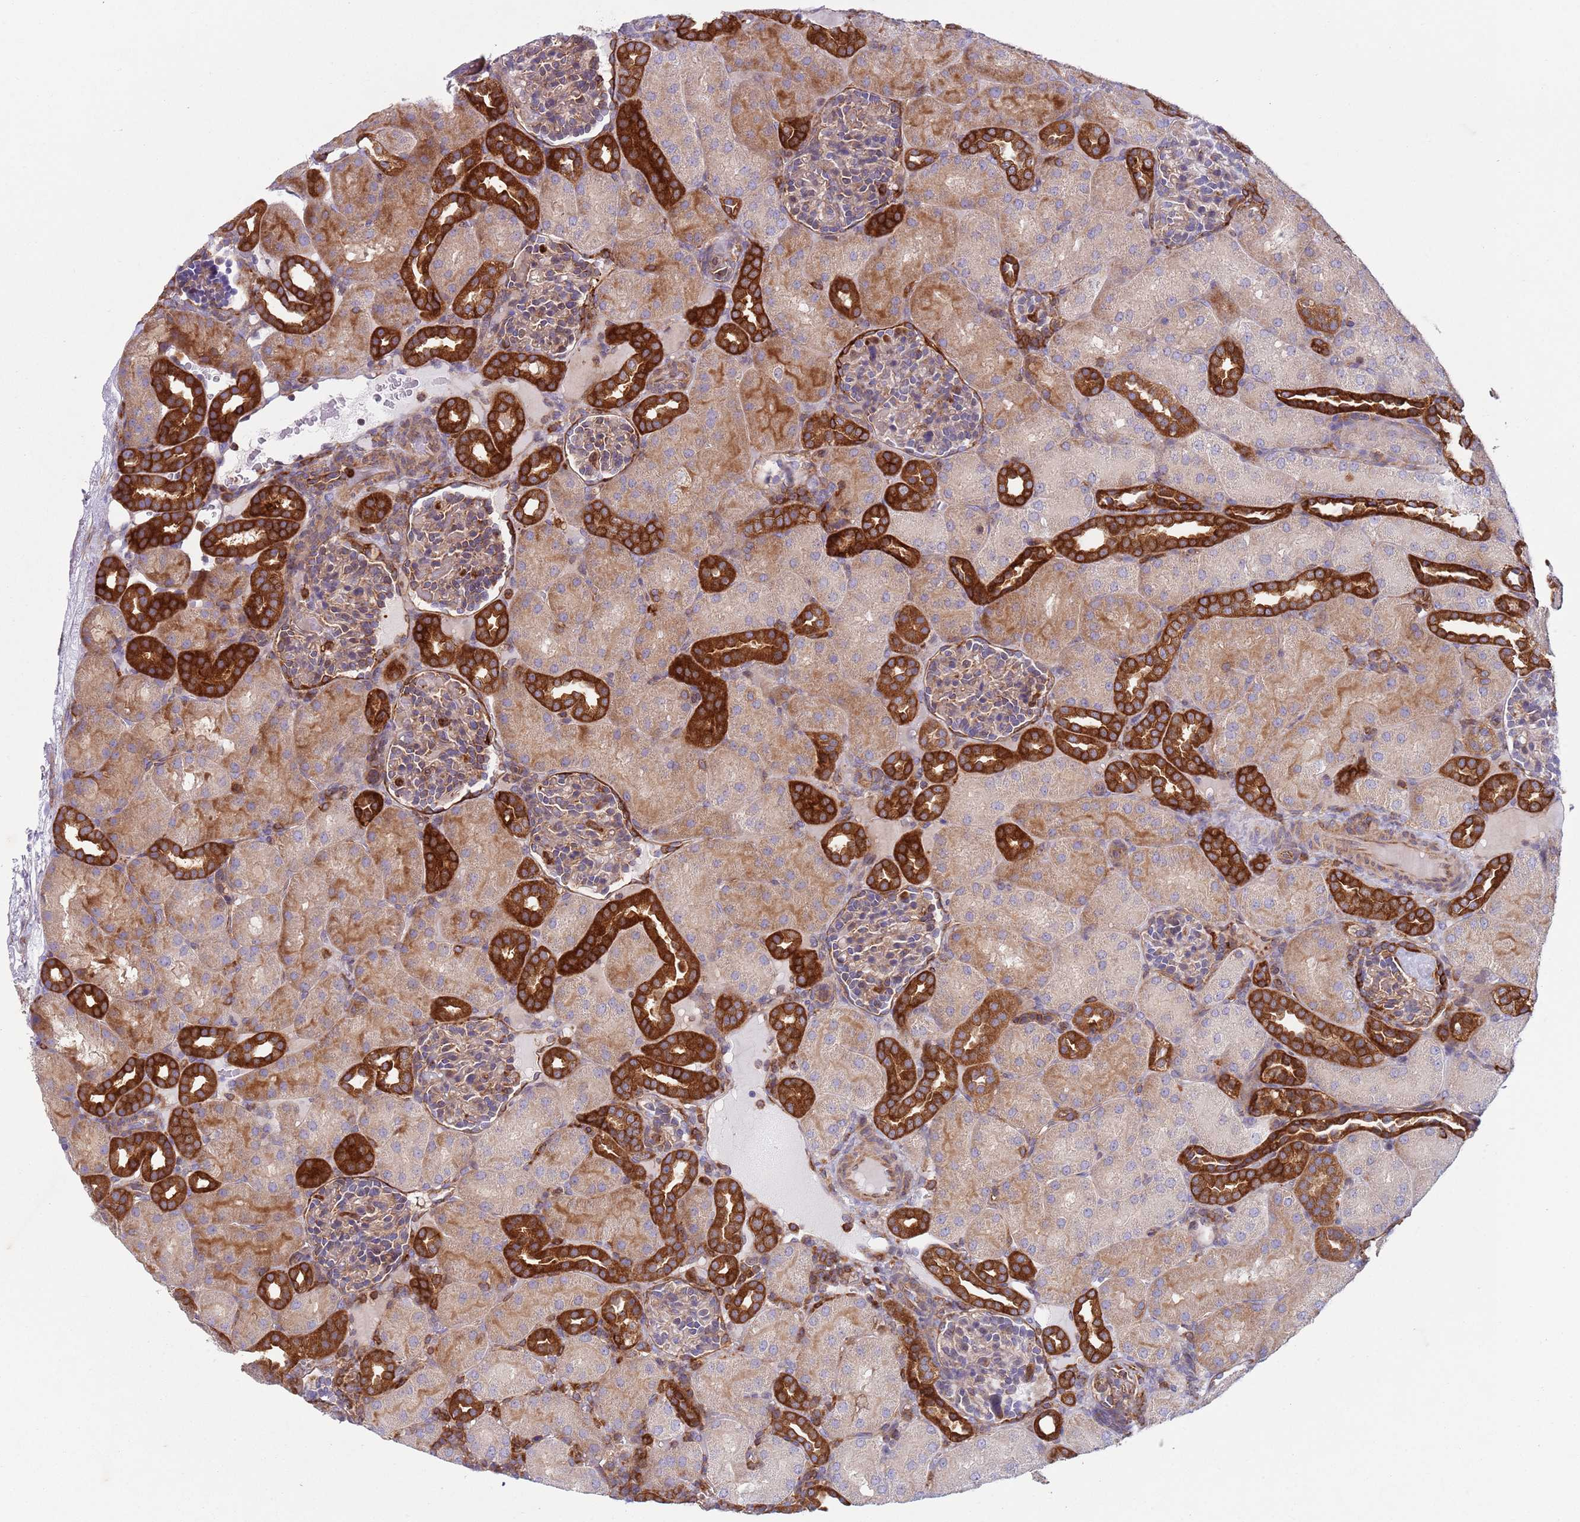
{"staining": {"intensity": "weak", "quantity": "<25%", "location": "cytoplasmic/membranous"}, "tissue": "kidney", "cell_type": "Cells in glomeruli", "image_type": "normal", "snomed": [{"axis": "morphology", "description": "Normal tissue, NOS"}, {"axis": "topography", "description": "Kidney"}], "caption": "A high-resolution image shows immunohistochemistry (IHC) staining of normal kidney, which displays no significant expression in cells in glomeruli.", "gene": "ZMYM5", "patient": {"sex": "male", "age": 1}}